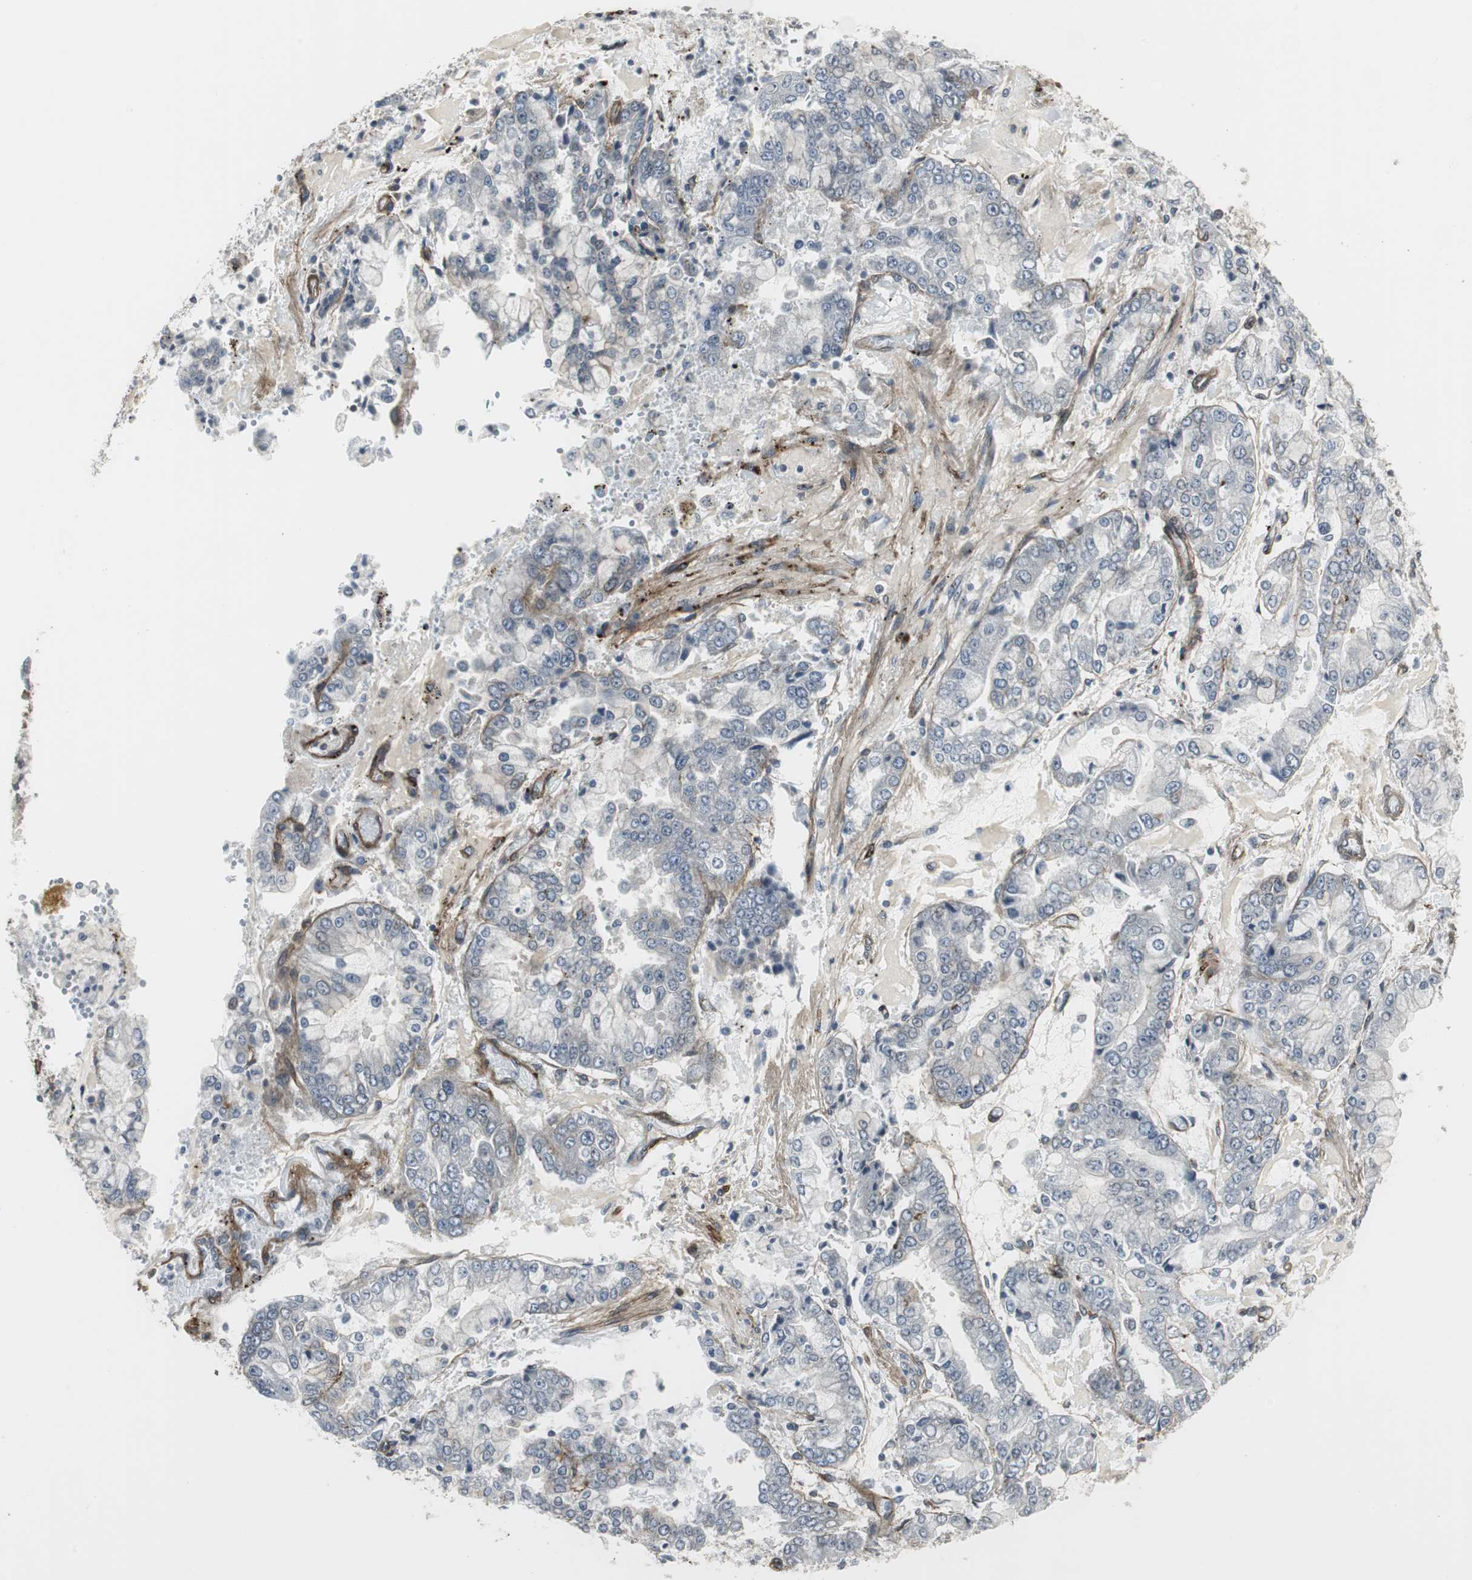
{"staining": {"intensity": "negative", "quantity": "none", "location": "none"}, "tissue": "stomach cancer", "cell_type": "Tumor cells", "image_type": "cancer", "snomed": [{"axis": "morphology", "description": "Adenocarcinoma, NOS"}, {"axis": "topography", "description": "Stomach"}], "caption": "Stomach cancer (adenocarcinoma) was stained to show a protein in brown. There is no significant positivity in tumor cells.", "gene": "SCYL3", "patient": {"sex": "male", "age": 76}}